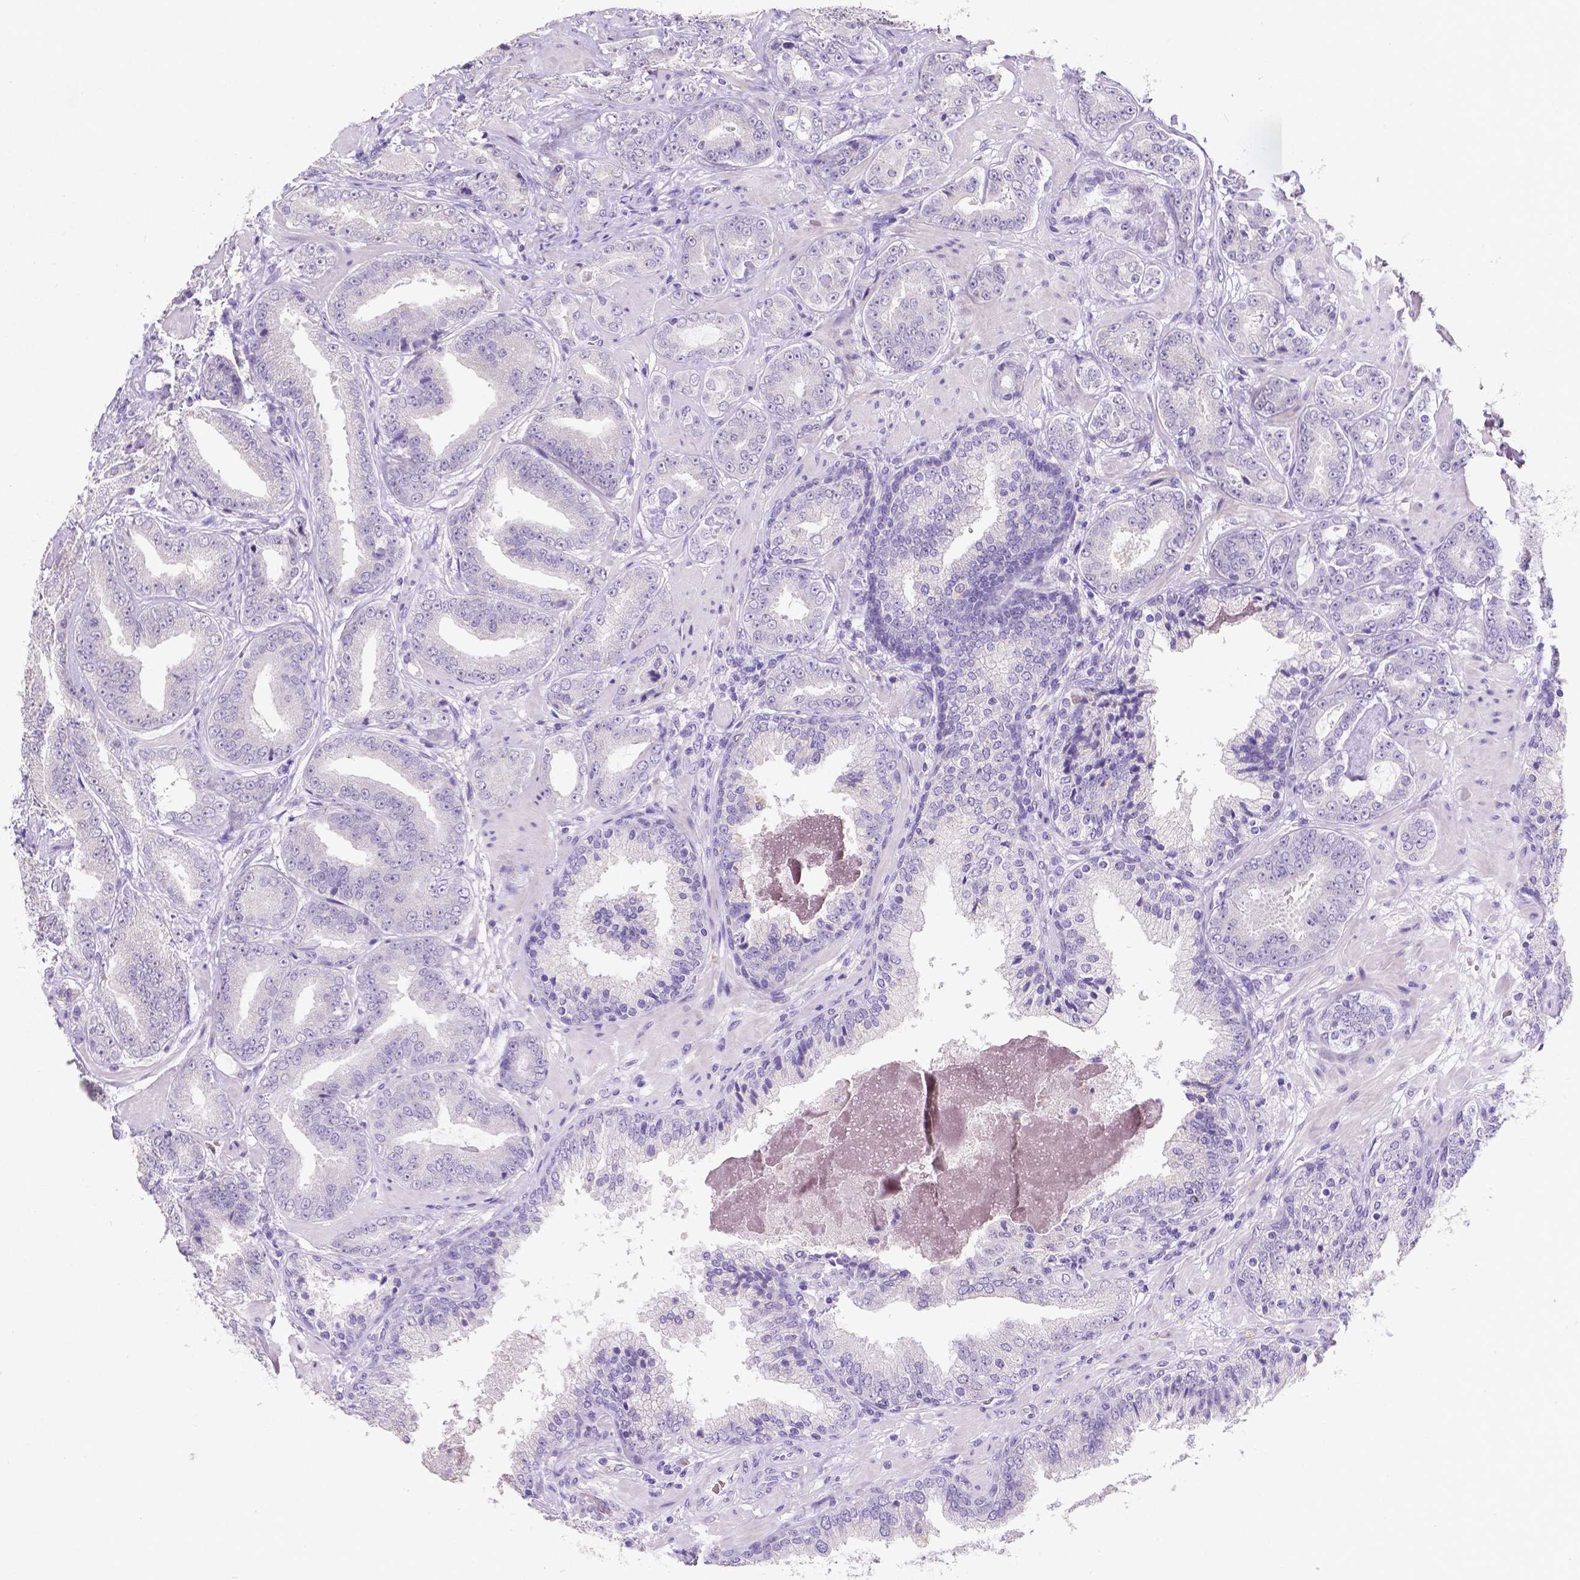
{"staining": {"intensity": "negative", "quantity": "none", "location": "none"}, "tissue": "prostate cancer", "cell_type": "Tumor cells", "image_type": "cancer", "snomed": [{"axis": "morphology", "description": "Adenocarcinoma, Low grade"}, {"axis": "topography", "description": "Prostate"}], "caption": "Human adenocarcinoma (low-grade) (prostate) stained for a protein using immunohistochemistry demonstrates no expression in tumor cells.", "gene": "SATB2", "patient": {"sex": "male", "age": 60}}